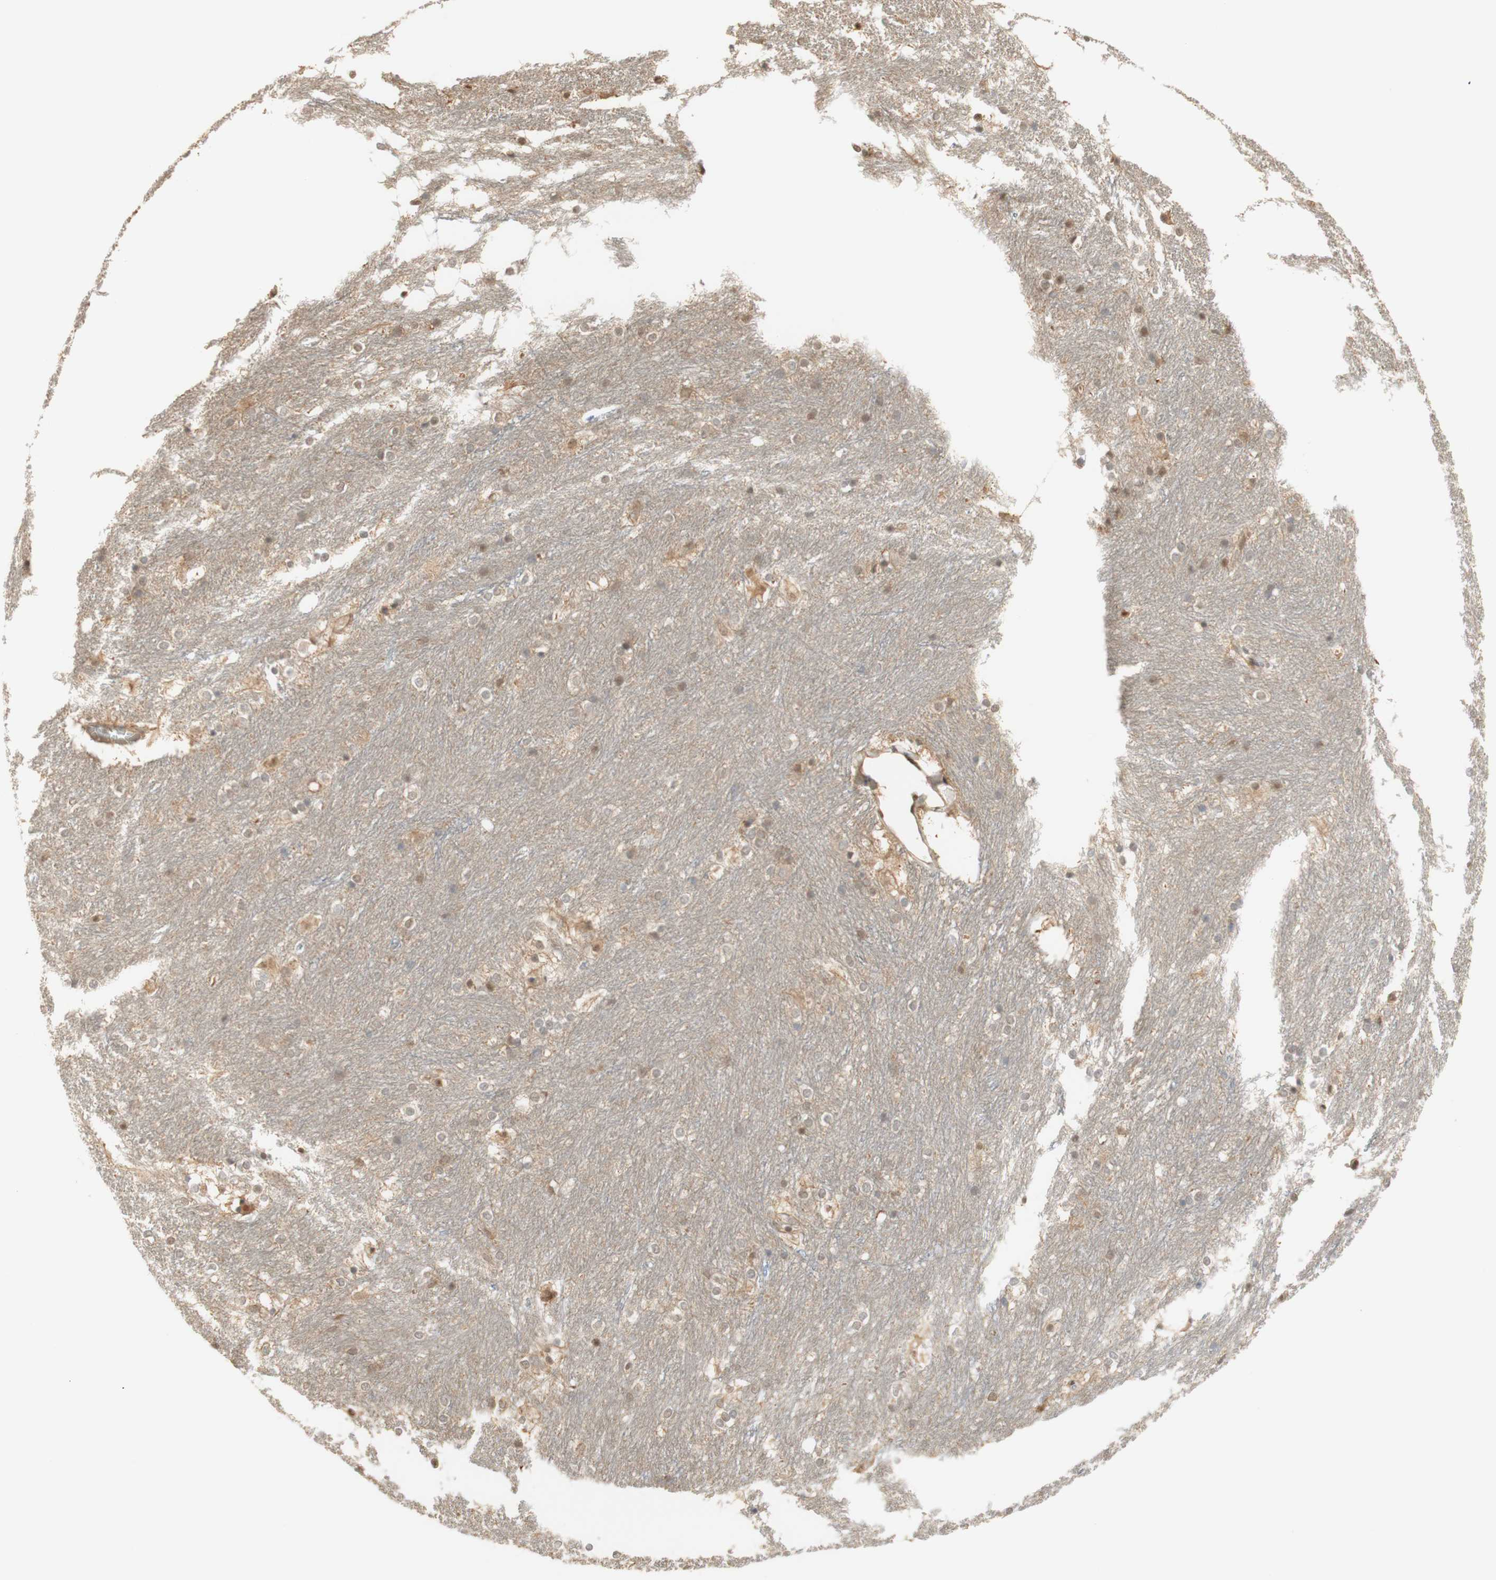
{"staining": {"intensity": "weak", "quantity": "25%-75%", "location": "cytoplasmic/membranous,nuclear"}, "tissue": "caudate", "cell_type": "Glial cells", "image_type": "normal", "snomed": [{"axis": "morphology", "description": "Normal tissue, NOS"}, {"axis": "topography", "description": "Lateral ventricle wall"}], "caption": "Immunohistochemistry of benign human caudate exhibits low levels of weak cytoplasmic/membranous,nuclear expression in about 25%-75% of glial cells.", "gene": "NAP1L4", "patient": {"sex": "female", "age": 19}}